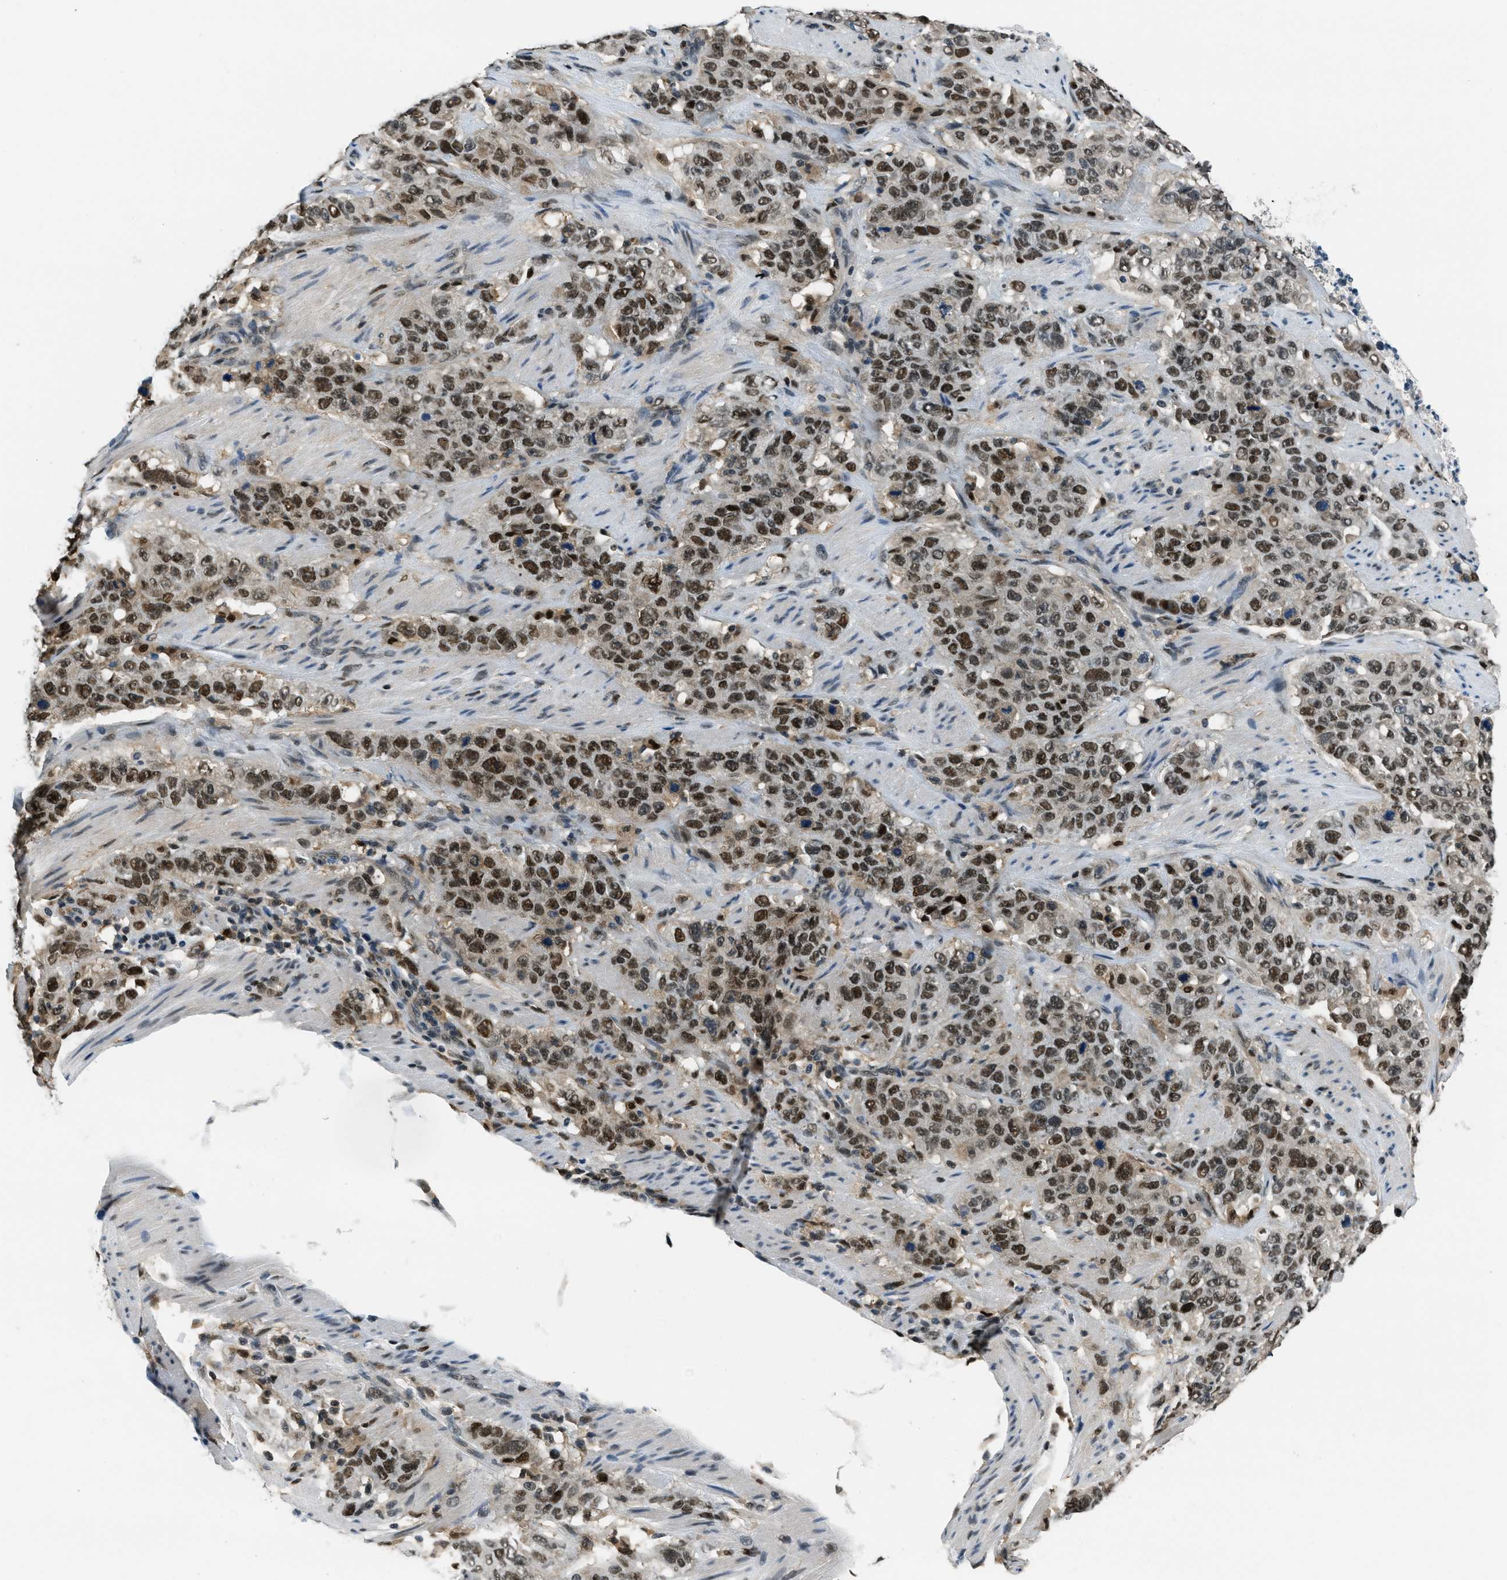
{"staining": {"intensity": "strong", "quantity": ">75%", "location": "nuclear"}, "tissue": "stomach cancer", "cell_type": "Tumor cells", "image_type": "cancer", "snomed": [{"axis": "morphology", "description": "Adenocarcinoma, NOS"}, {"axis": "topography", "description": "Stomach"}], "caption": "DAB (3,3'-diaminobenzidine) immunohistochemical staining of stomach adenocarcinoma exhibits strong nuclear protein expression in about >75% of tumor cells. The staining is performed using DAB (3,3'-diaminobenzidine) brown chromogen to label protein expression. The nuclei are counter-stained blue using hematoxylin.", "gene": "OGFR", "patient": {"sex": "male", "age": 48}}